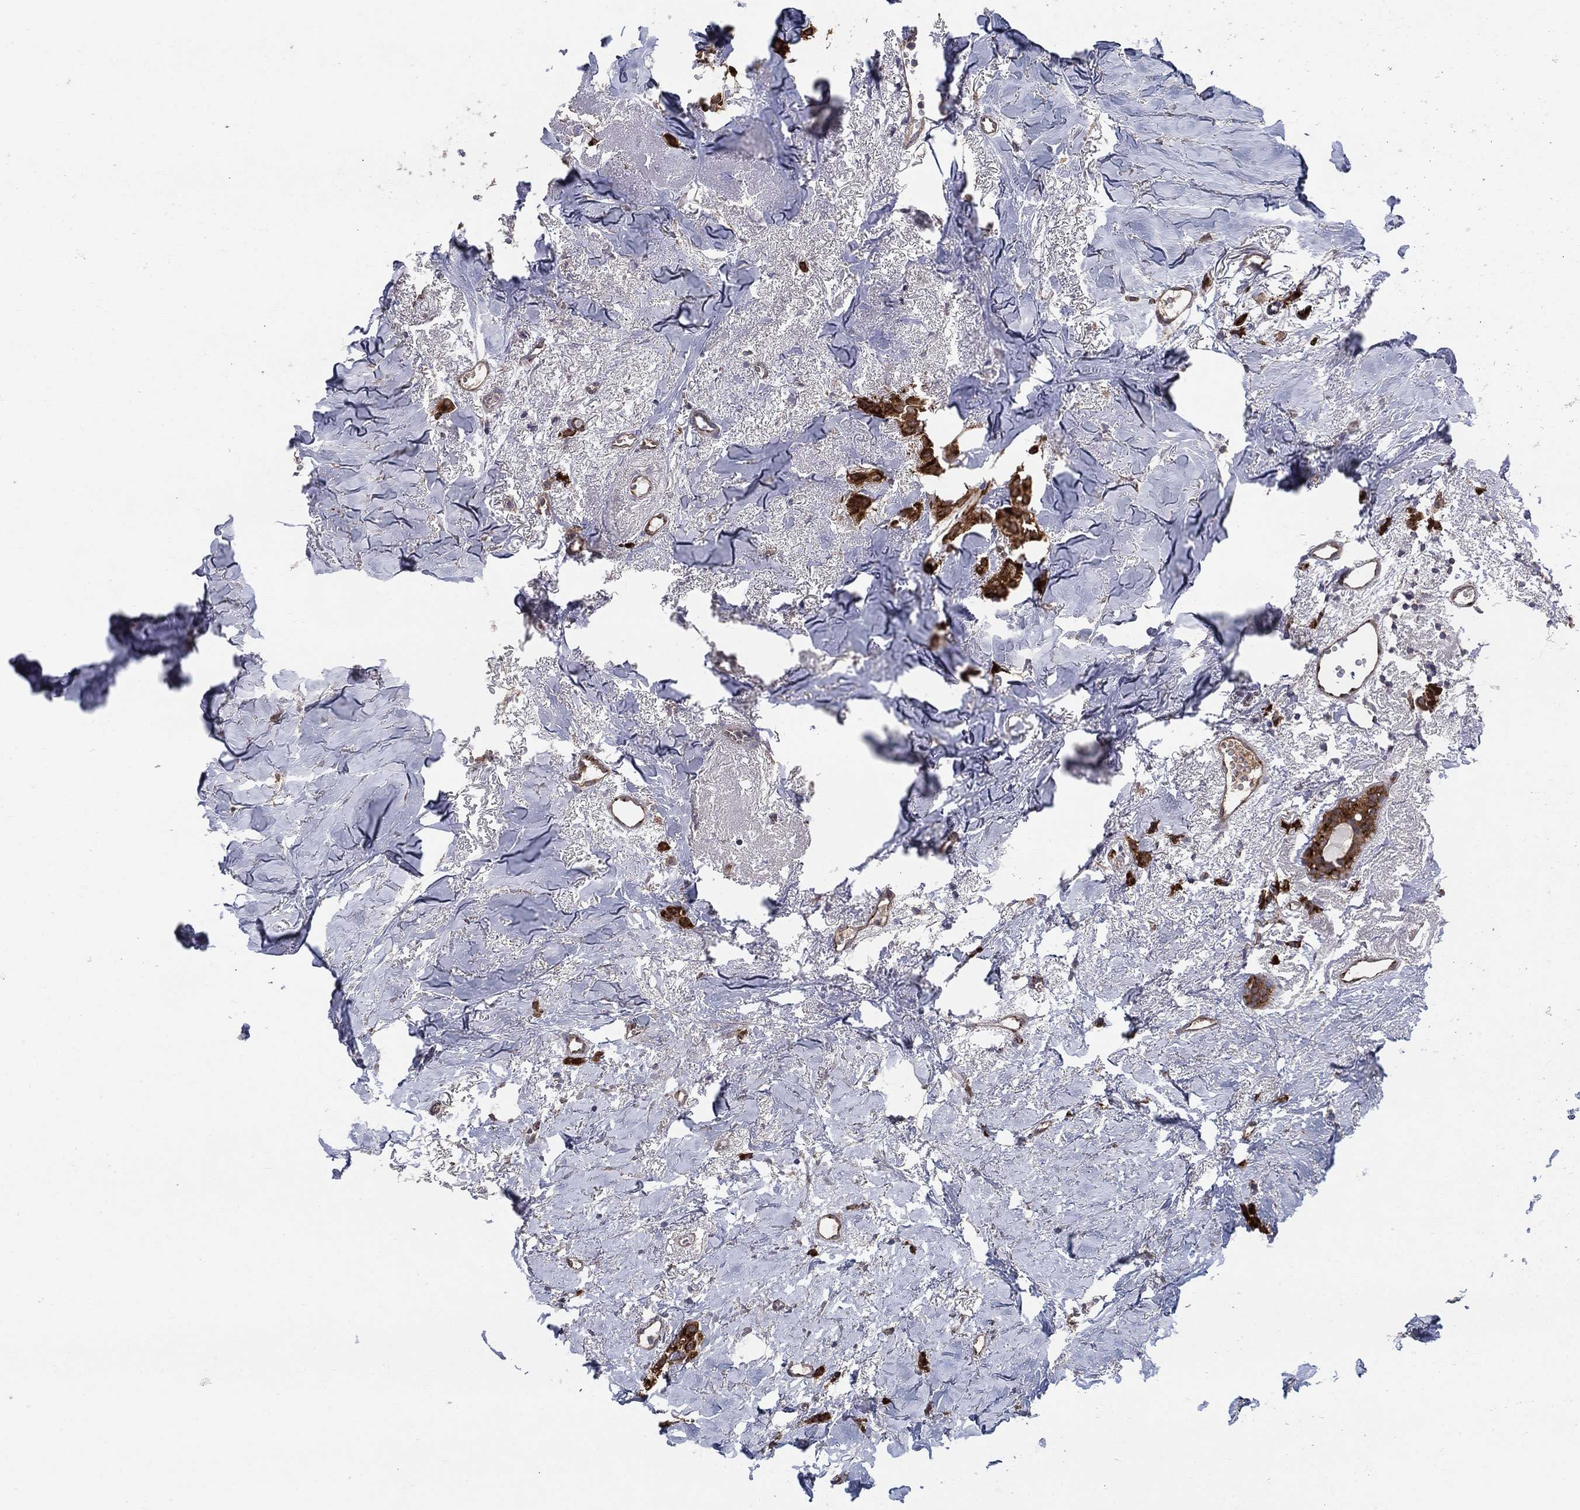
{"staining": {"intensity": "strong", "quantity": ">75%", "location": "cytoplasmic/membranous"}, "tissue": "breast cancer", "cell_type": "Tumor cells", "image_type": "cancer", "snomed": [{"axis": "morphology", "description": "Duct carcinoma"}, {"axis": "topography", "description": "Breast"}], "caption": "Human breast intraductal carcinoma stained for a protein (brown) reveals strong cytoplasmic/membranous positive staining in about >75% of tumor cells.", "gene": "HID1", "patient": {"sex": "female", "age": 85}}